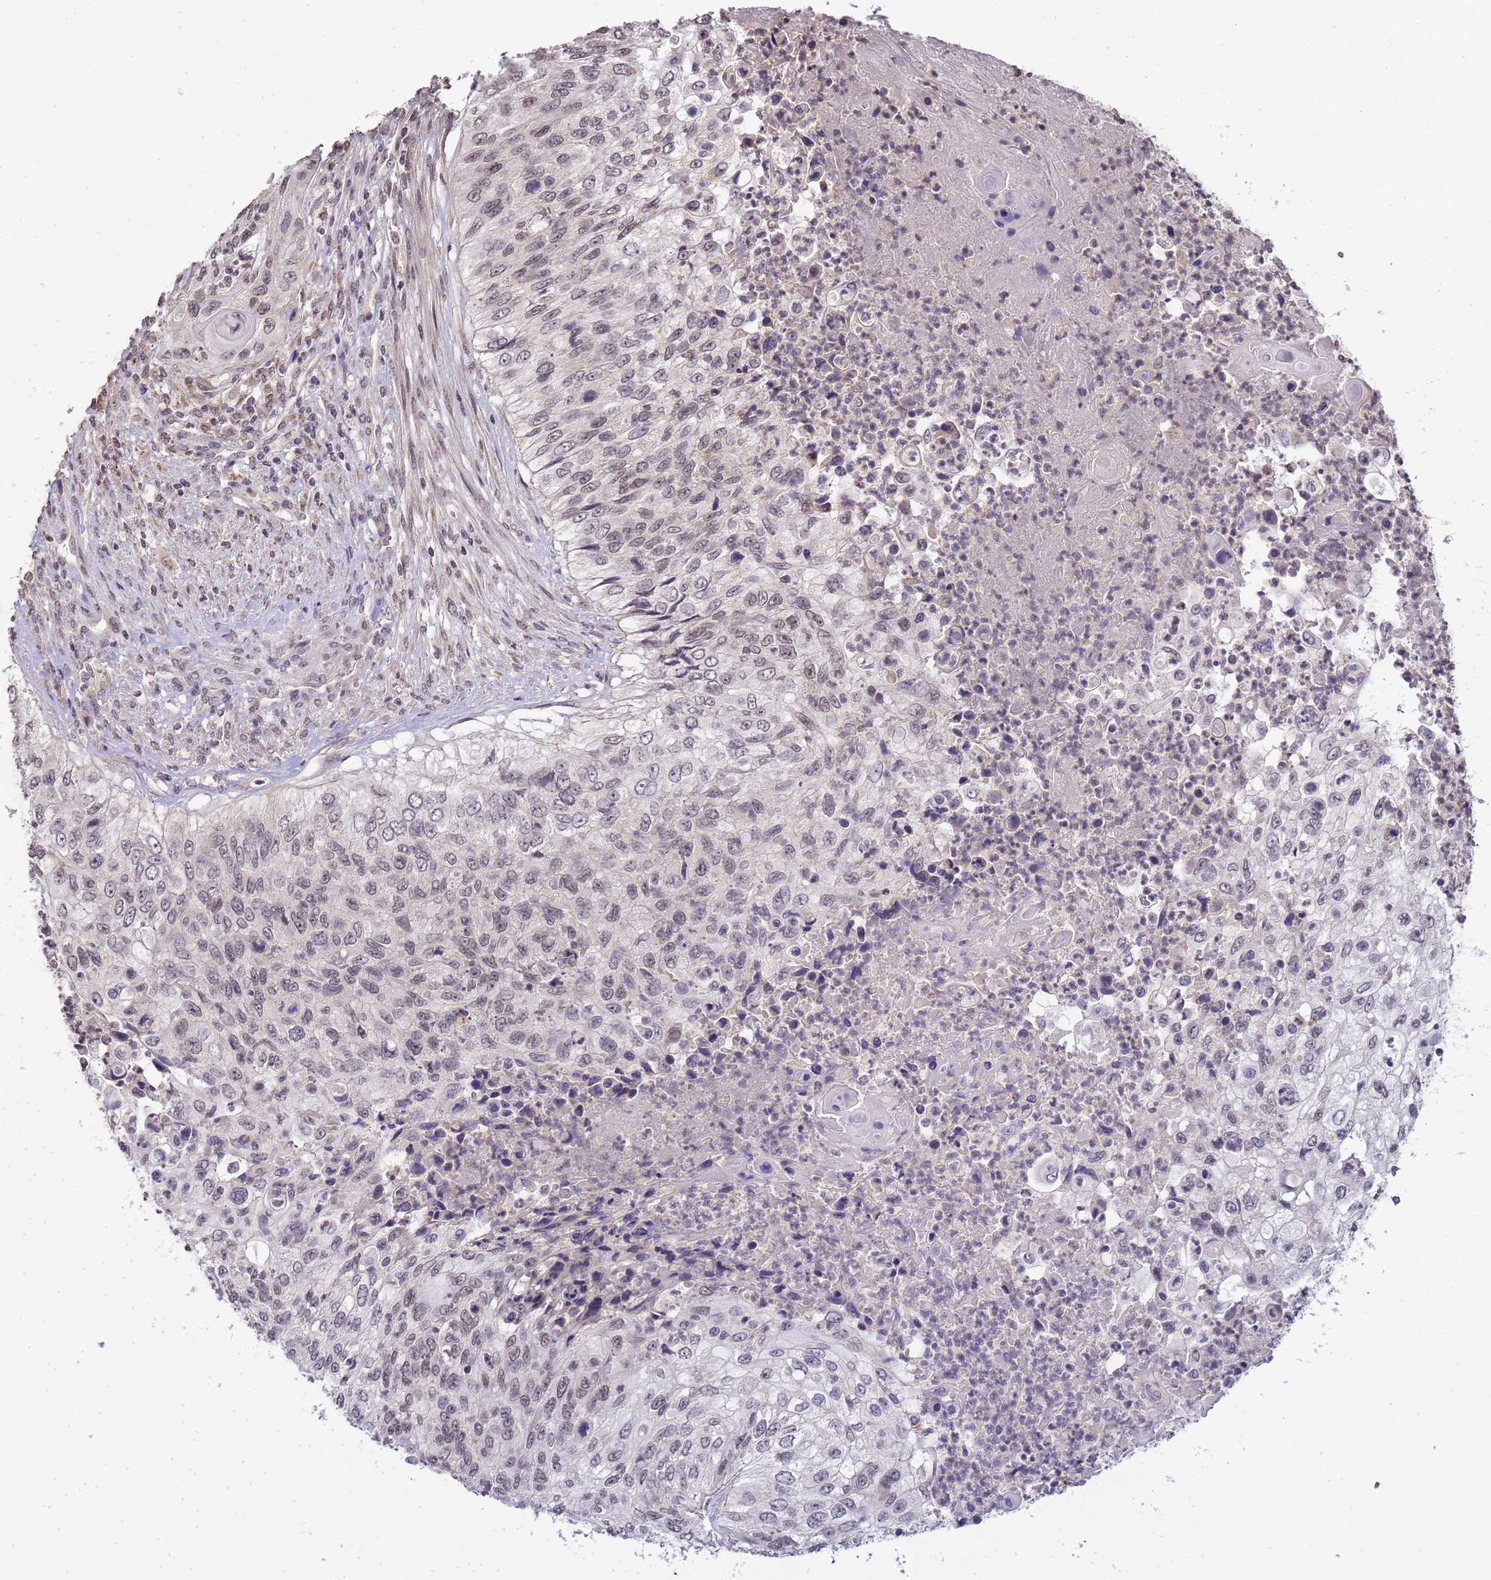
{"staining": {"intensity": "negative", "quantity": "none", "location": "none"}, "tissue": "urothelial cancer", "cell_type": "Tumor cells", "image_type": "cancer", "snomed": [{"axis": "morphology", "description": "Urothelial carcinoma, High grade"}, {"axis": "topography", "description": "Urinary bladder"}], "caption": "This micrograph is of urothelial carcinoma (high-grade) stained with IHC to label a protein in brown with the nuclei are counter-stained blue. There is no positivity in tumor cells. Brightfield microscopy of immunohistochemistry stained with DAB (brown) and hematoxylin (blue), captured at high magnification.", "gene": "MYL7", "patient": {"sex": "female", "age": 60}}